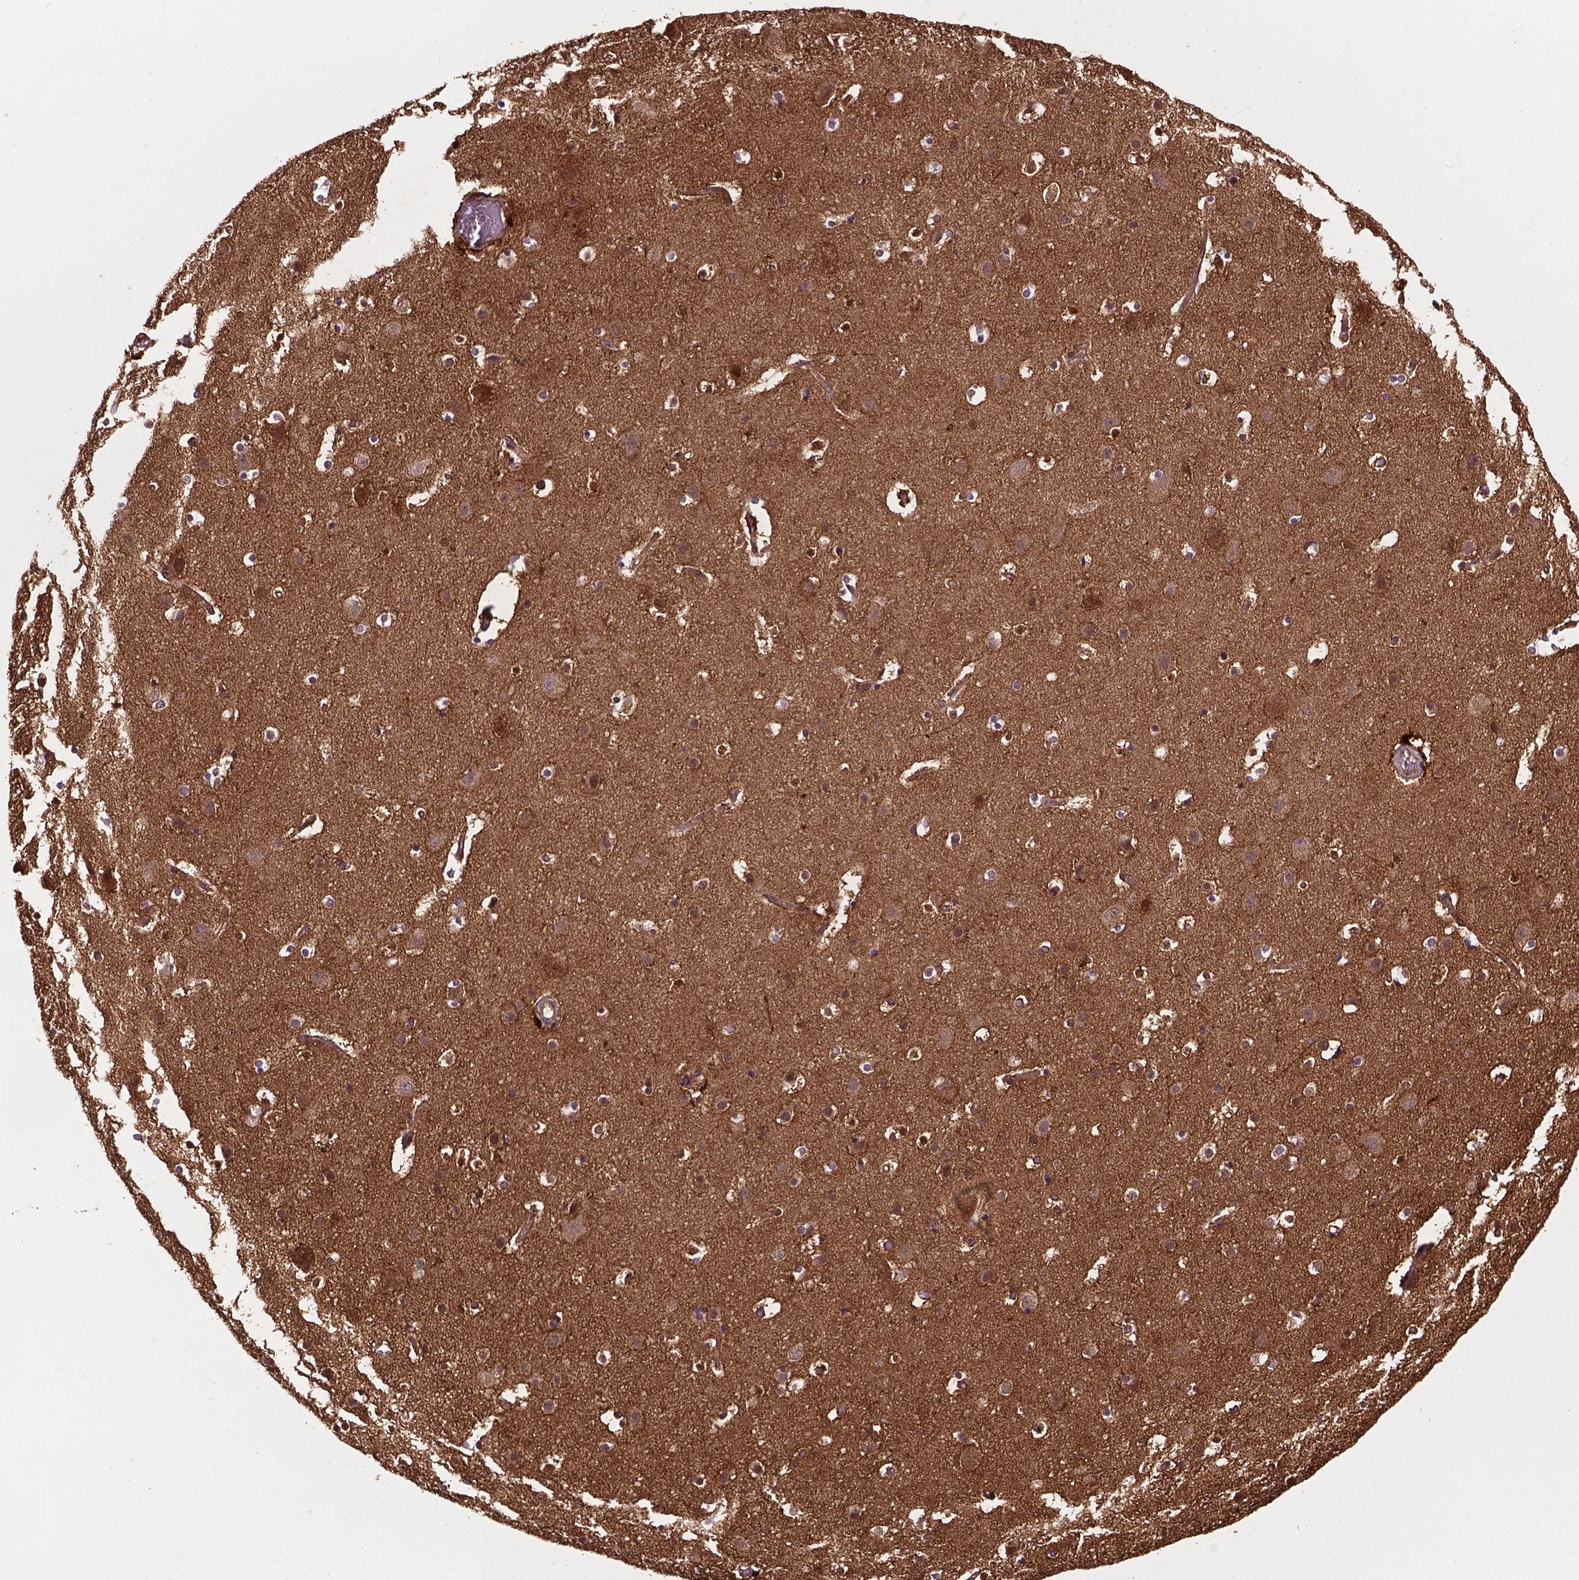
{"staining": {"intensity": "moderate", "quantity": "25%-75%", "location": "cytoplasmic/membranous"}, "tissue": "cerebral cortex", "cell_type": "Endothelial cells", "image_type": "normal", "snomed": [{"axis": "morphology", "description": "Normal tissue, NOS"}, {"axis": "topography", "description": "Cerebral cortex"}], "caption": "There is medium levels of moderate cytoplasmic/membranous positivity in endothelial cells of benign cerebral cortex, as demonstrated by immunohistochemical staining (brown color).", "gene": "SMAD3", "patient": {"sex": "female", "age": 52}}